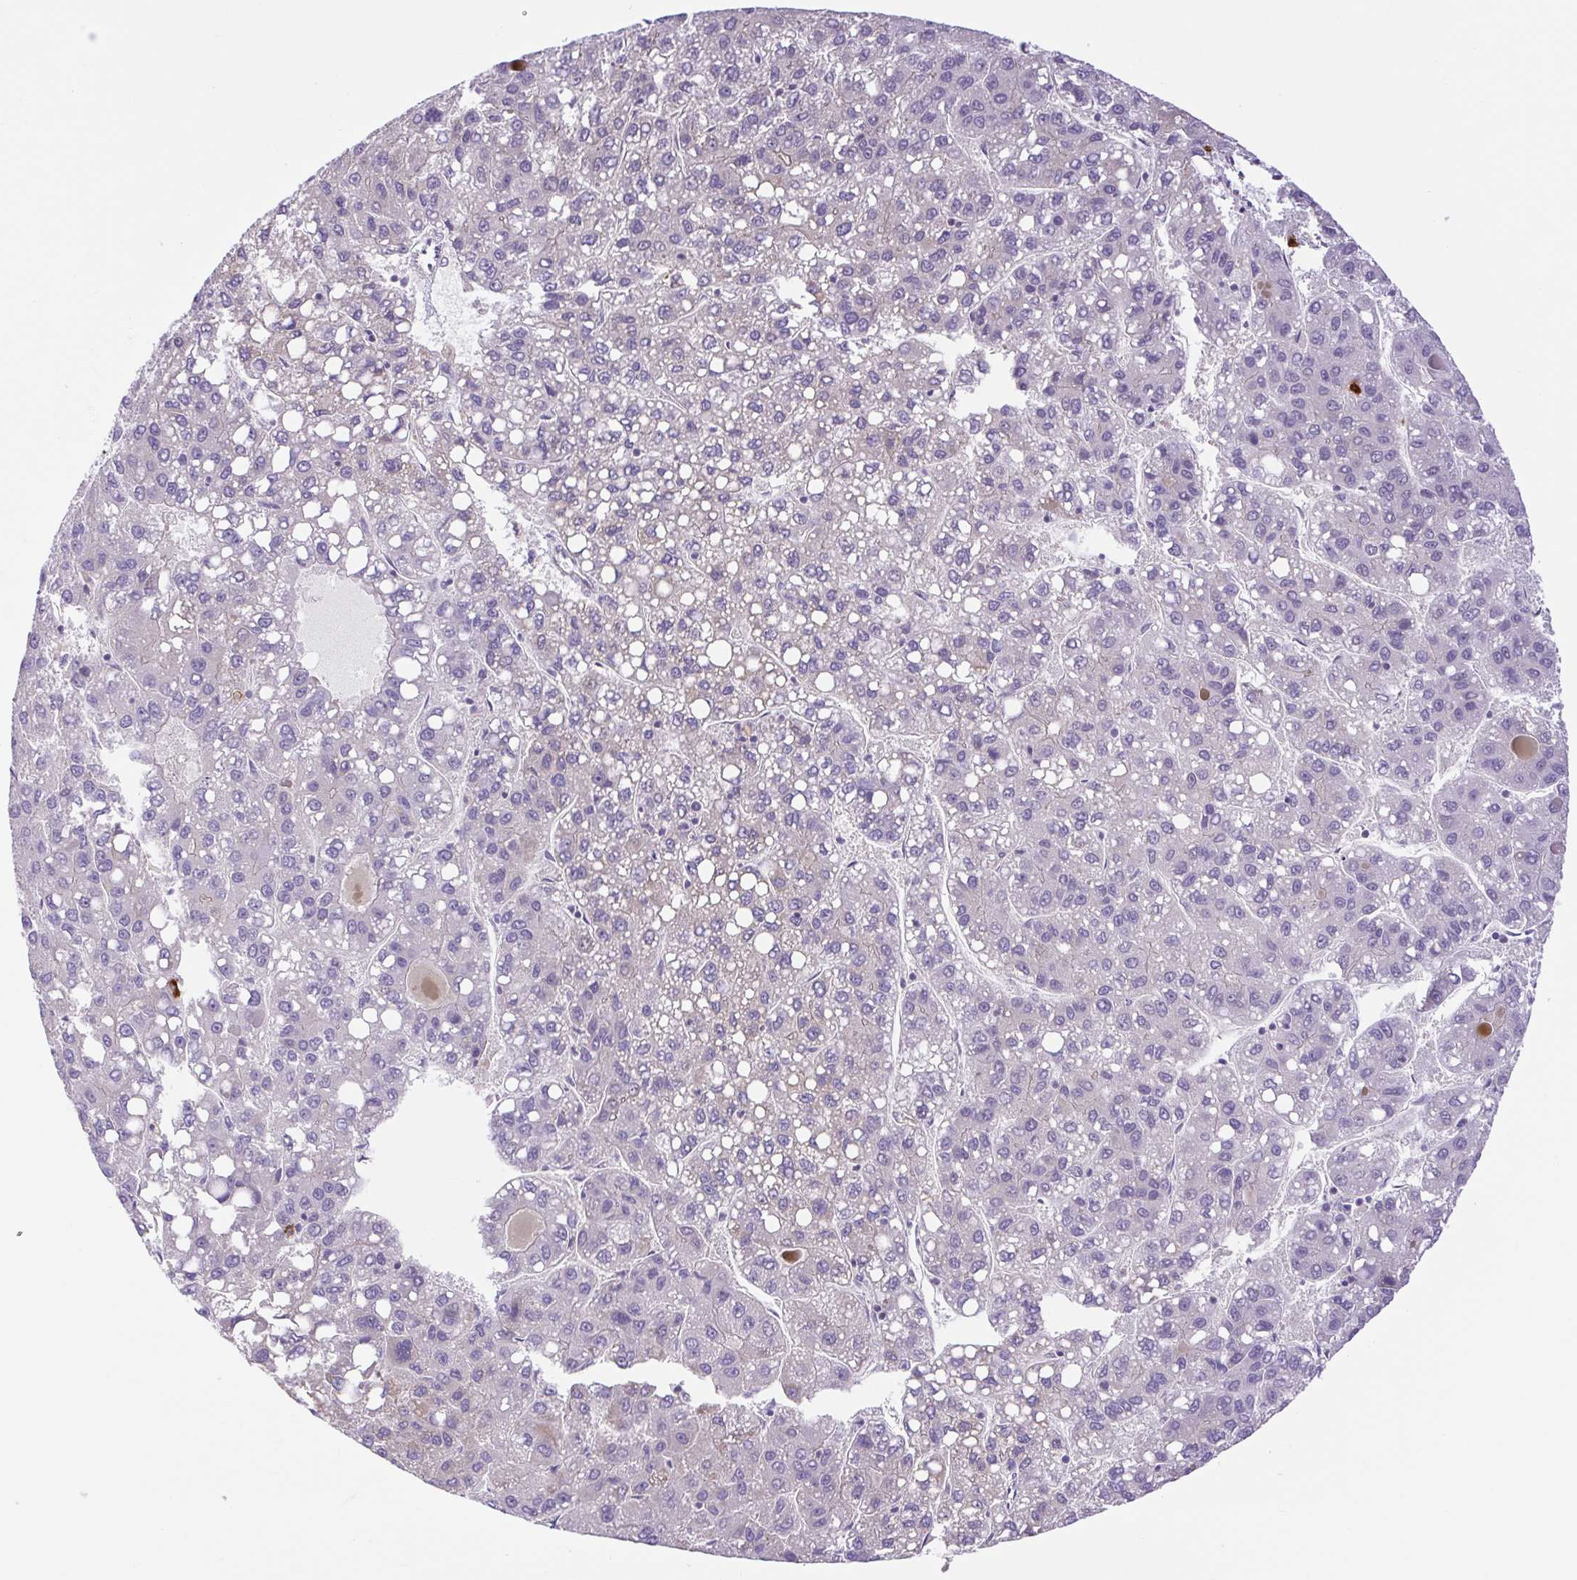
{"staining": {"intensity": "negative", "quantity": "none", "location": "none"}, "tissue": "liver cancer", "cell_type": "Tumor cells", "image_type": "cancer", "snomed": [{"axis": "morphology", "description": "Carcinoma, Hepatocellular, NOS"}, {"axis": "topography", "description": "Liver"}], "caption": "This histopathology image is of liver hepatocellular carcinoma stained with IHC to label a protein in brown with the nuclei are counter-stained blue. There is no expression in tumor cells.", "gene": "FAM177B", "patient": {"sex": "female", "age": 82}}